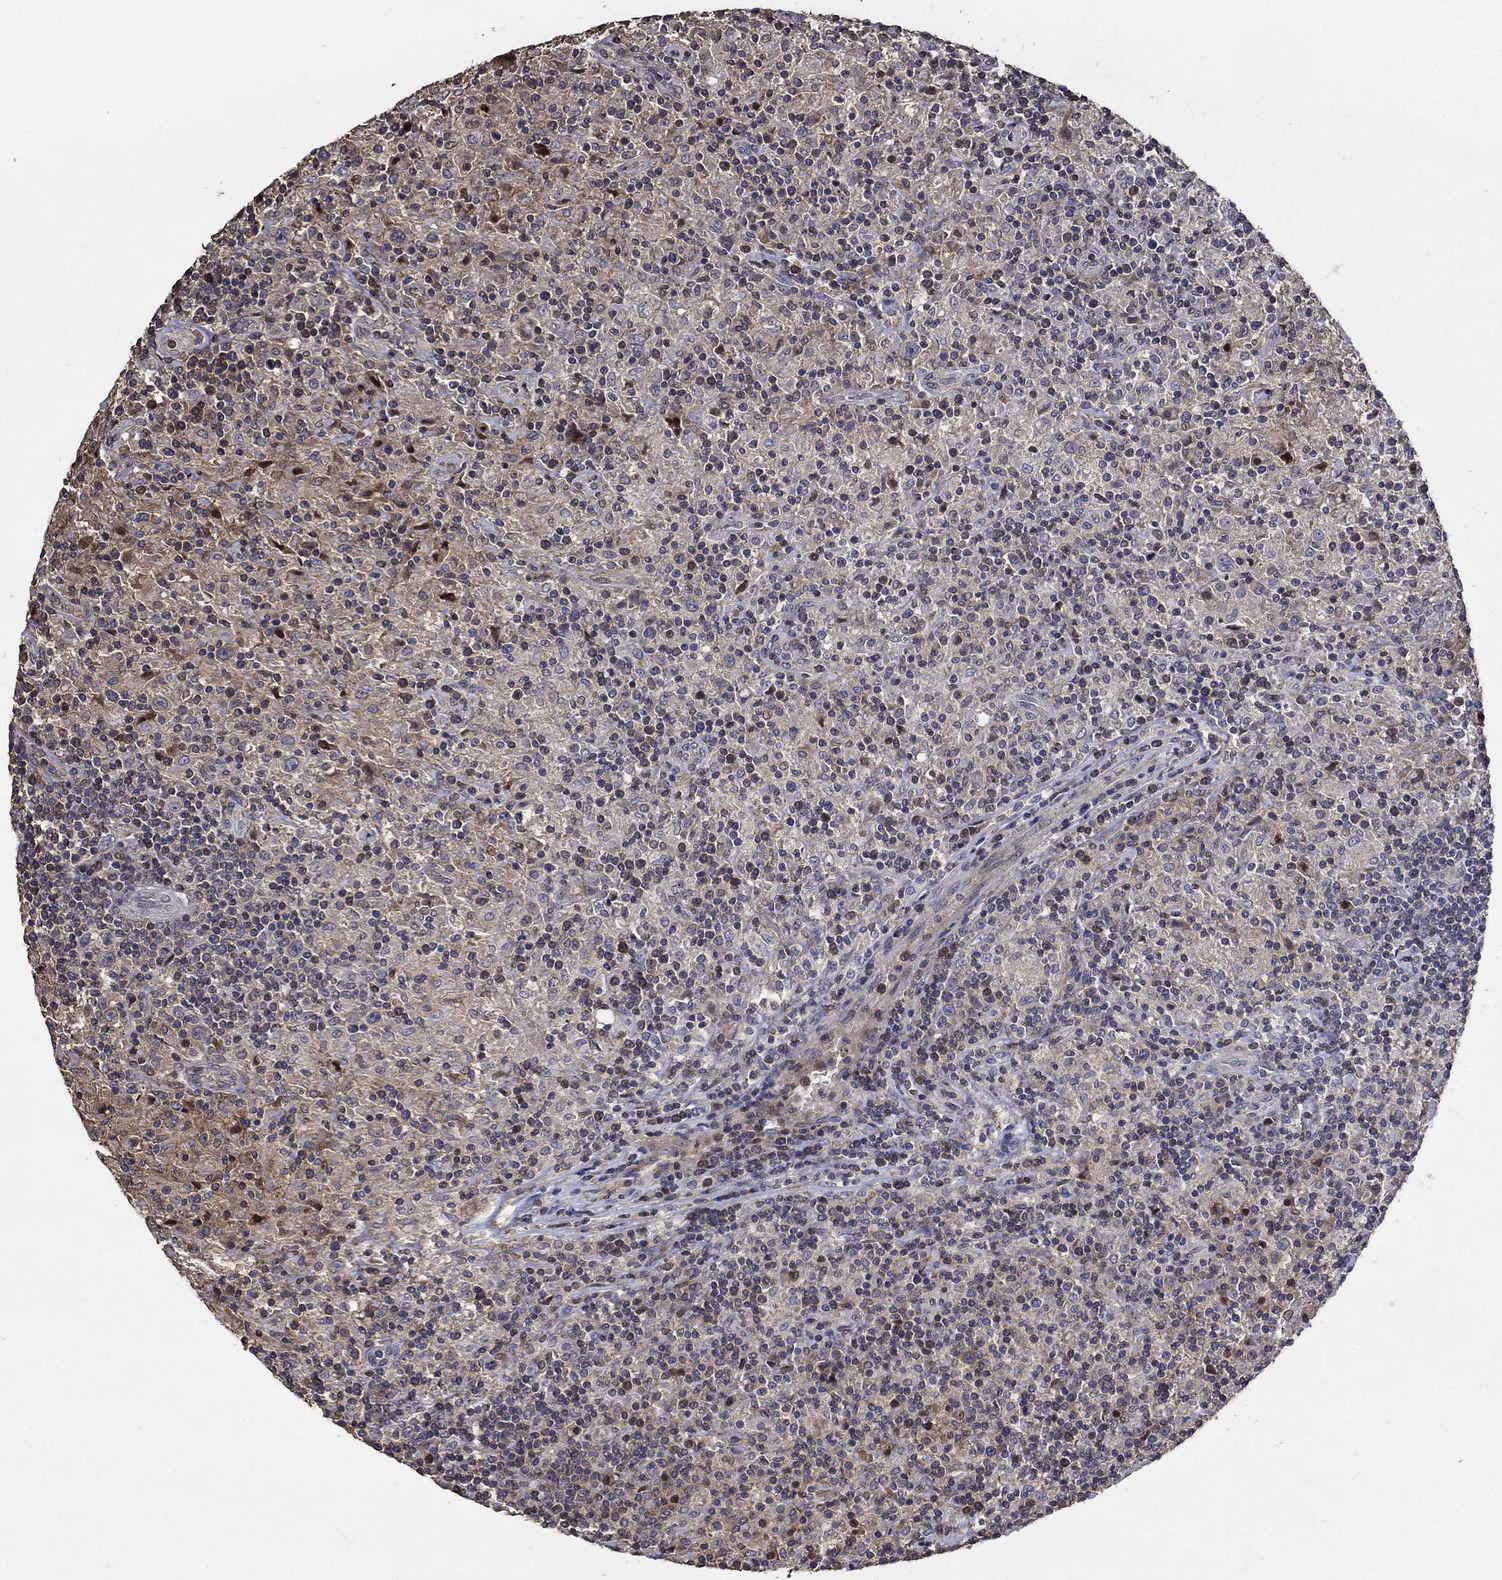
{"staining": {"intensity": "negative", "quantity": "none", "location": "none"}, "tissue": "lymphoma", "cell_type": "Tumor cells", "image_type": "cancer", "snomed": [{"axis": "morphology", "description": "Hodgkin's disease, NOS"}, {"axis": "topography", "description": "Lymph node"}], "caption": "A histopathology image of human Hodgkin's disease is negative for staining in tumor cells. (DAB (3,3'-diaminobenzidine) IHC, high magnification).", "gene": "DVL1", "patient": {"sex": "male", "age": 70}}